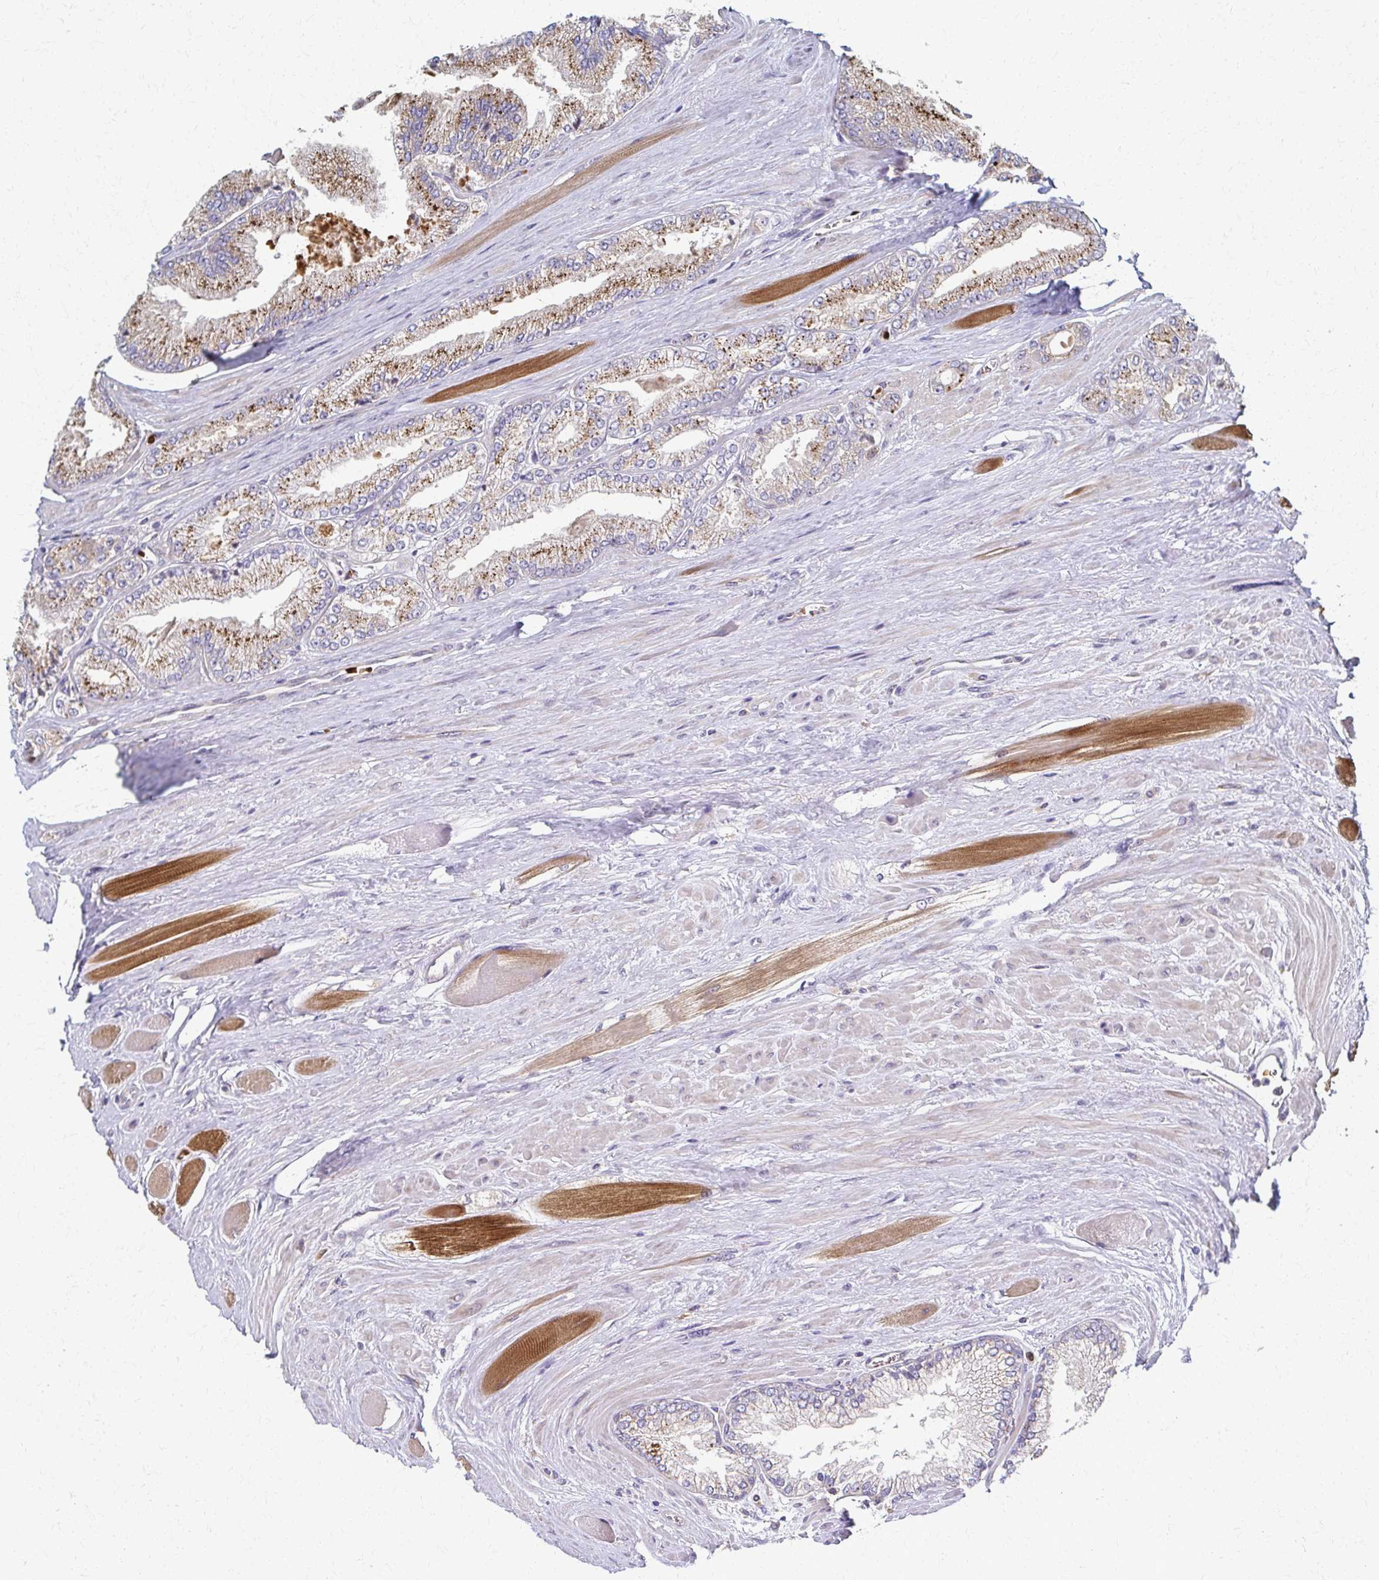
{"staining": {"intensity": "moderate", "quantity": "25%-75%", "location": "cytoplasmic/membranous"}, "tissue": "prostate cancer", "cell_type": "Tumor cells", "image_type": "cancer", "snomed": [{"axis": "morphology", "description": "Adenocarcinoma, Low grade"}, {"axis": "topography", "description": "Prostate"}], "caption": "Prostate cancer (adenocarcinoma (low-grade)) stained with immunohistochemistry shows moderate cytoplasmic/membranous staining in approximately 25%-75% of tumor cells. The staining was performed using DAB (3,3'-diaminobenzidine) to visualize the protein expression in brown, while the nuclei were stained in blue with hematoxylin (Magnification: 20x).", "gene": "SKA2", "patient": {"sex": "male", "age": 67}}